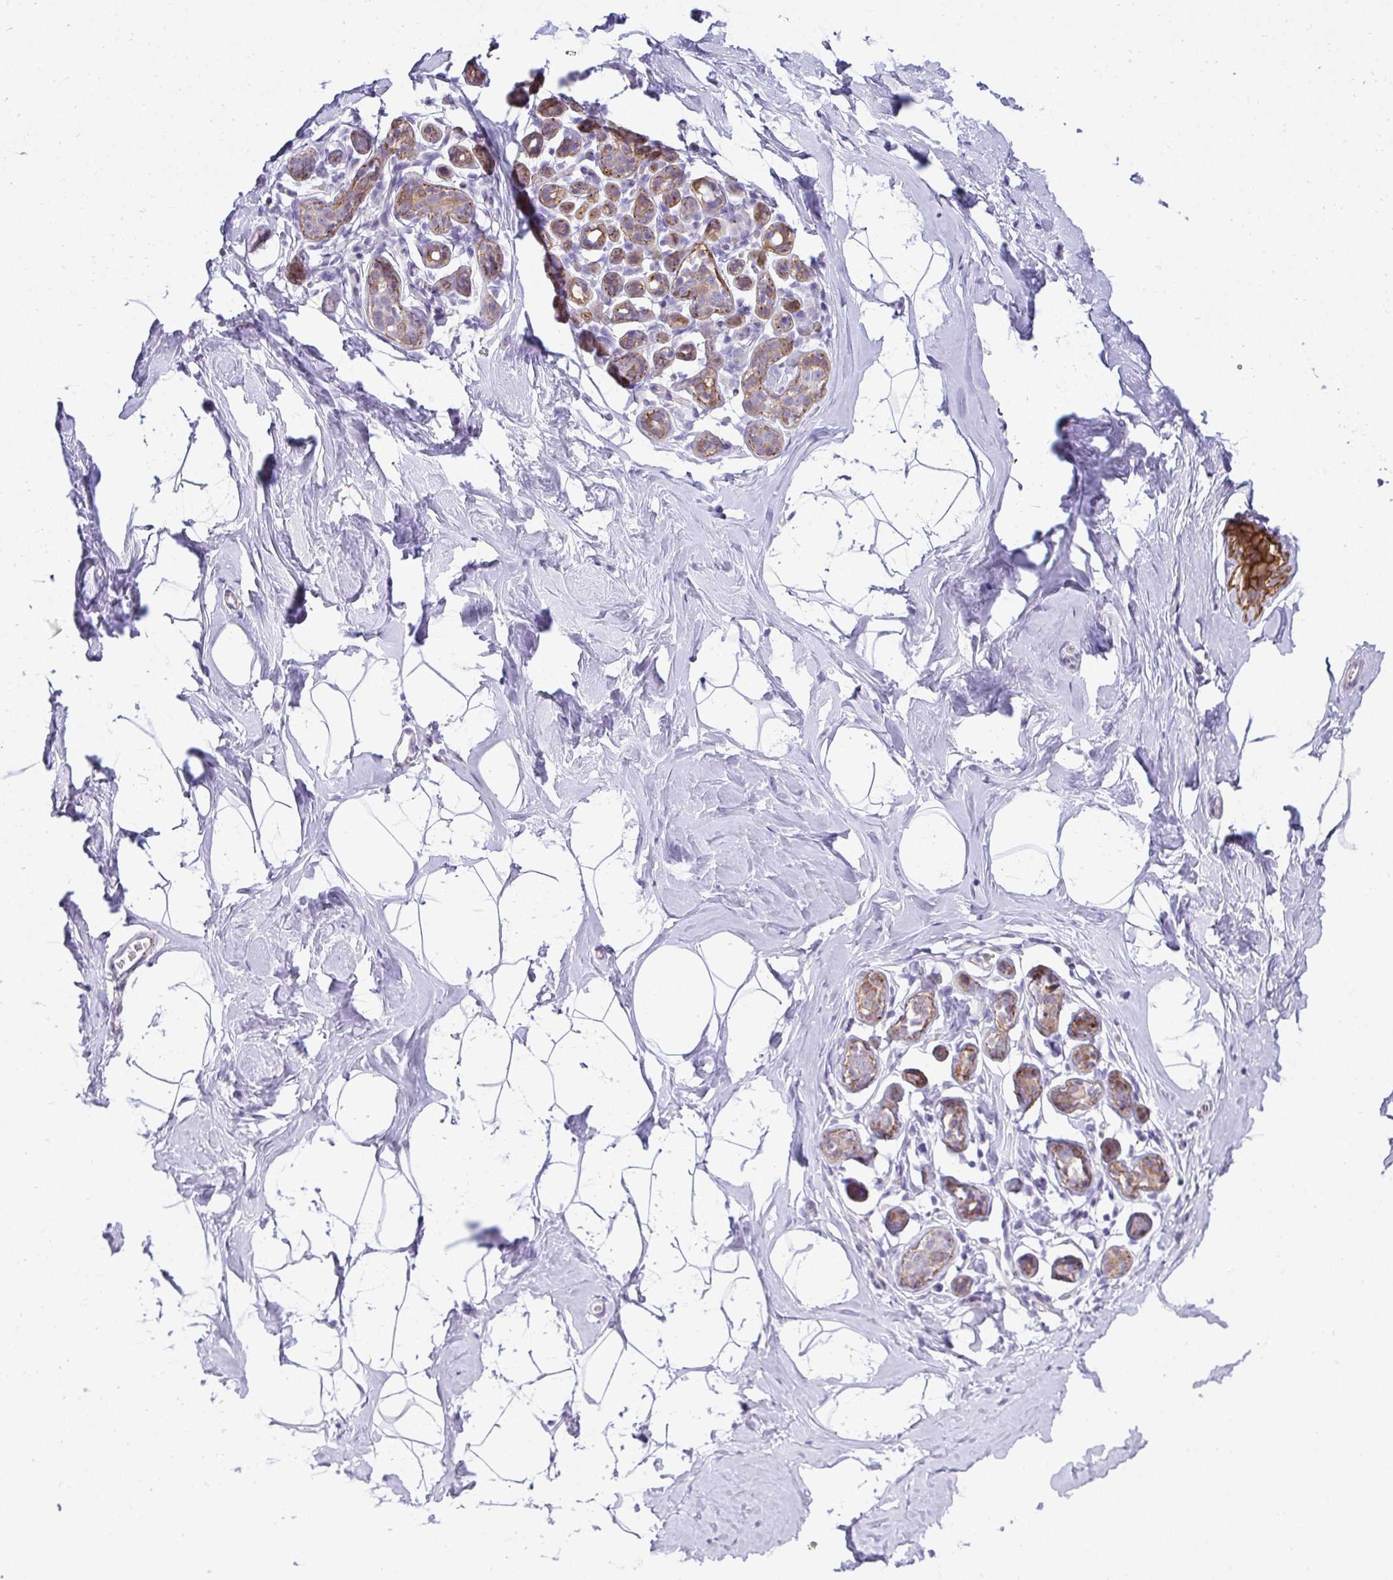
{"staining": {"intensity": "negative", "quantity": "none", "location": "none"}, "tissue": "breast", "cell_type": "Adipocytes", "image_type": "normal", "snomed": [{"axis": "morphology", "description": "Normal tissue, NOS"}, {"axis": "topography", "description": "Breast"}], "caption": "DAB immunohistochemical staining of normal breast shows no significant positivity in adipocytes.", "gene": "AK5", "patient": {"sex": "female", "age": 32}}